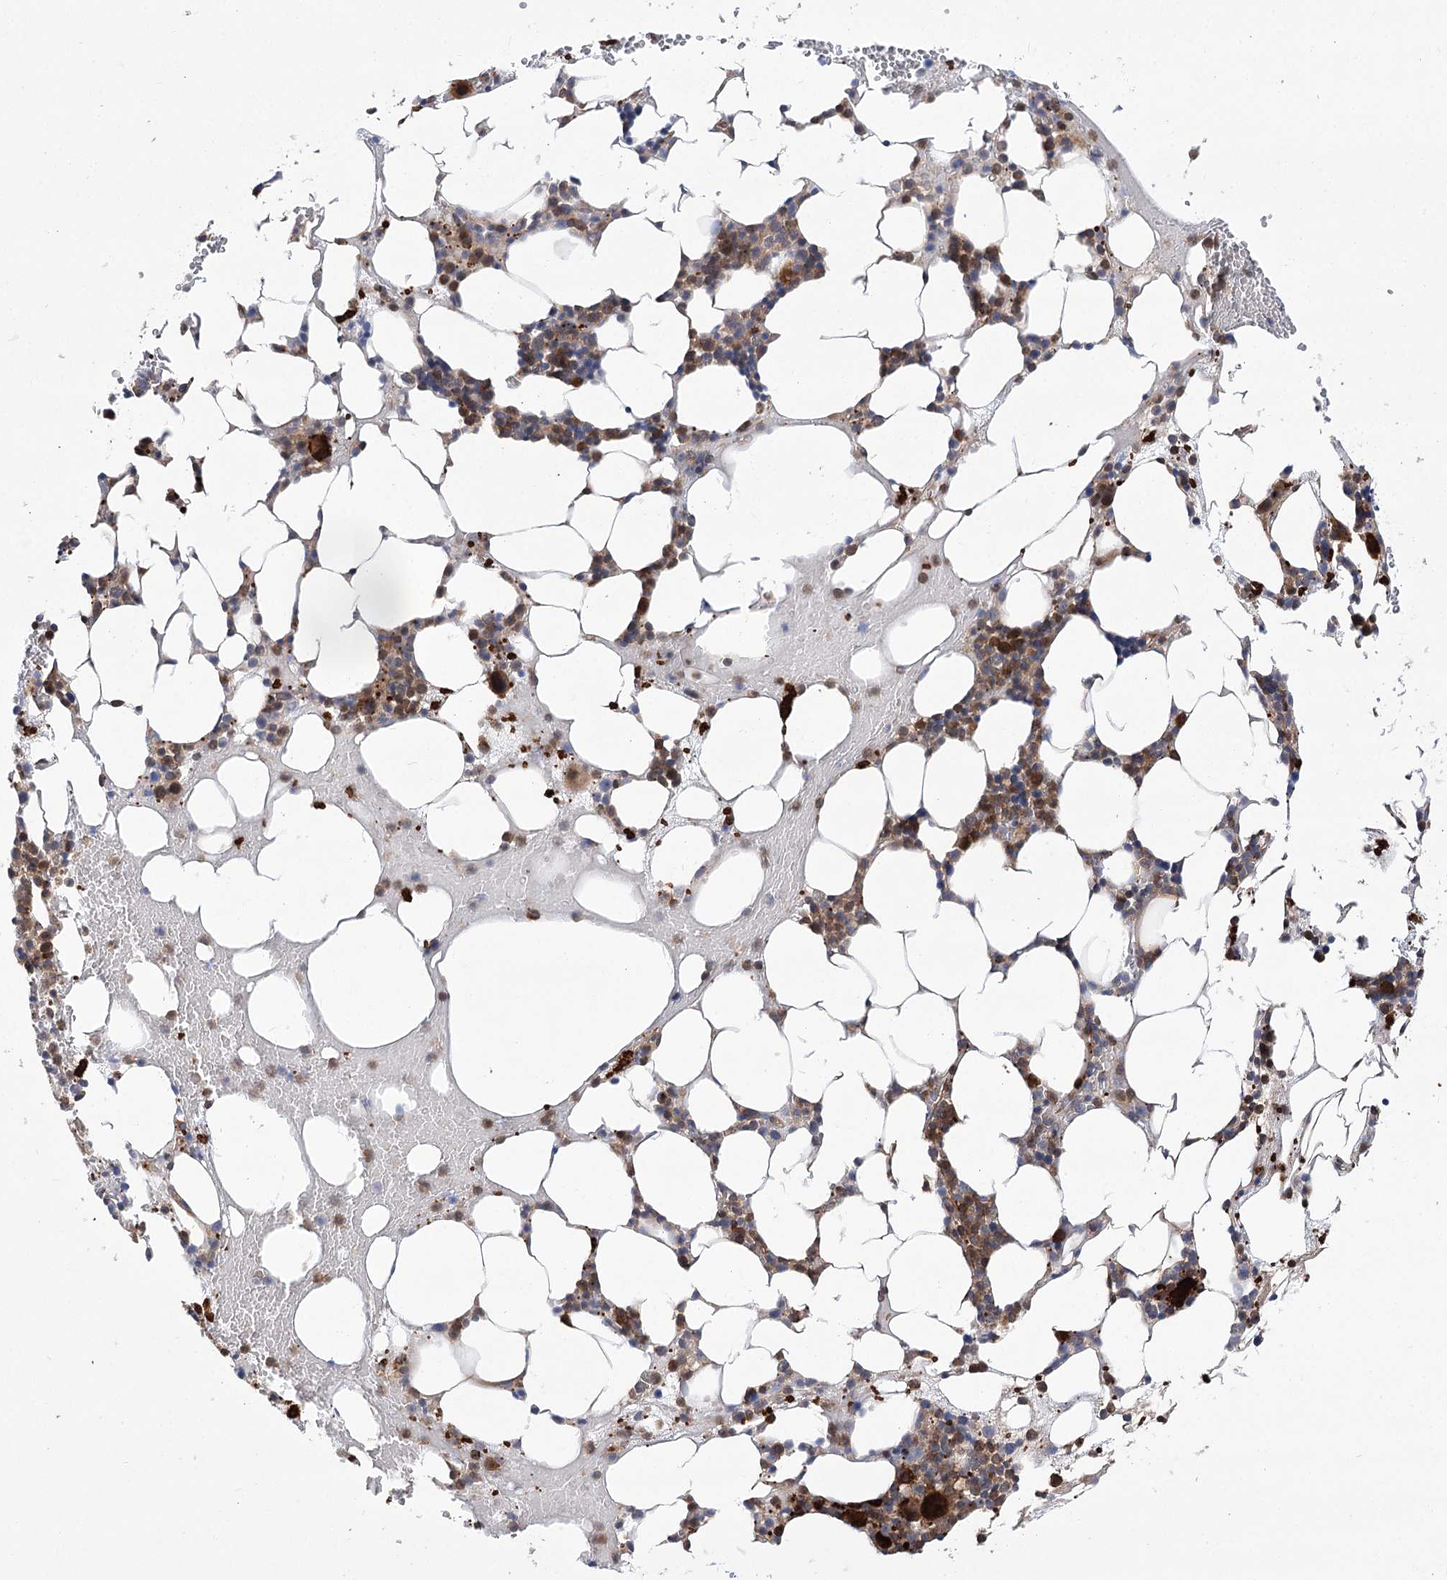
{"staining": {"intensity": "strong", "quantity": "25%-75%", "location": "cytoplasmic/membranous"}, "tissue": "bone marrow", "cell_type": "Hematopoietic cells", "image_type": "normal", "snomed": [{"axis": "morphology", "description": "Normal tissue, NOS"}, {"axis": "morphology", "description": "Inflammation, NOS"}, {"axis": "topography", "description": "Bone marrow"}], "caption": "A high amount of strong cytoplasmic/membranous staining is seen in approximately 25%-75% of hematopoietic cells in unremarkable bone marrow. (DAB IHC with brightfield microscopy, high magnification).", "gene": "VPS37B", "patient": {"sex": "female", "age": 78}}